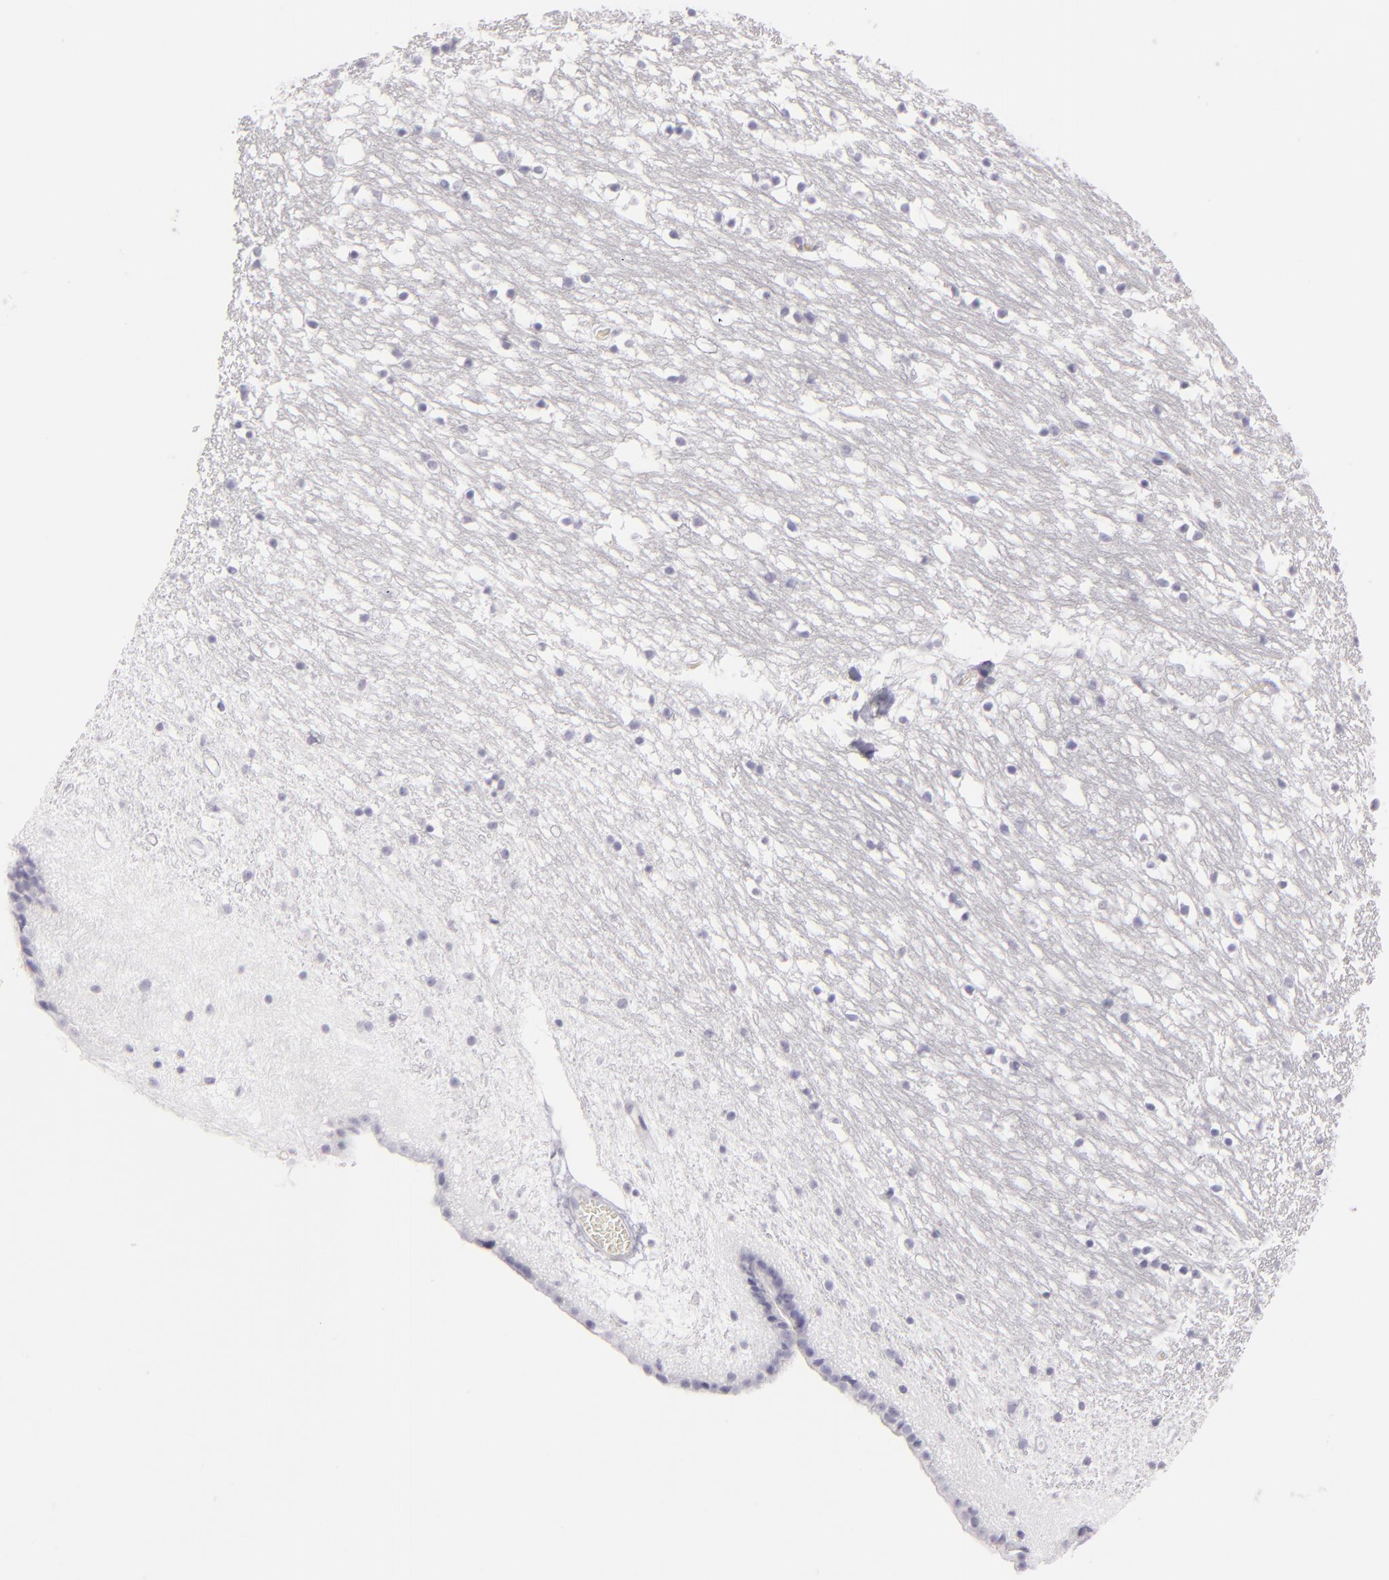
{"staining": {"intensity": "negative", "quantity": "none", "location": "none"}, "tissue": "caudate", "cell_type": "Glial cells", "image_type": "normal", "snomed": [{"axis": "morphology", "description": "Normal tissue, NOS"}, {"axis": "topography", "description": "Lateral ventricle wall"}], "caption": "Glial cells show no significant protein positivity in benign caudate. Nuclei are stained in blue.", "gene": "FLG", "patient": {"sex": "male", "age": 45}}